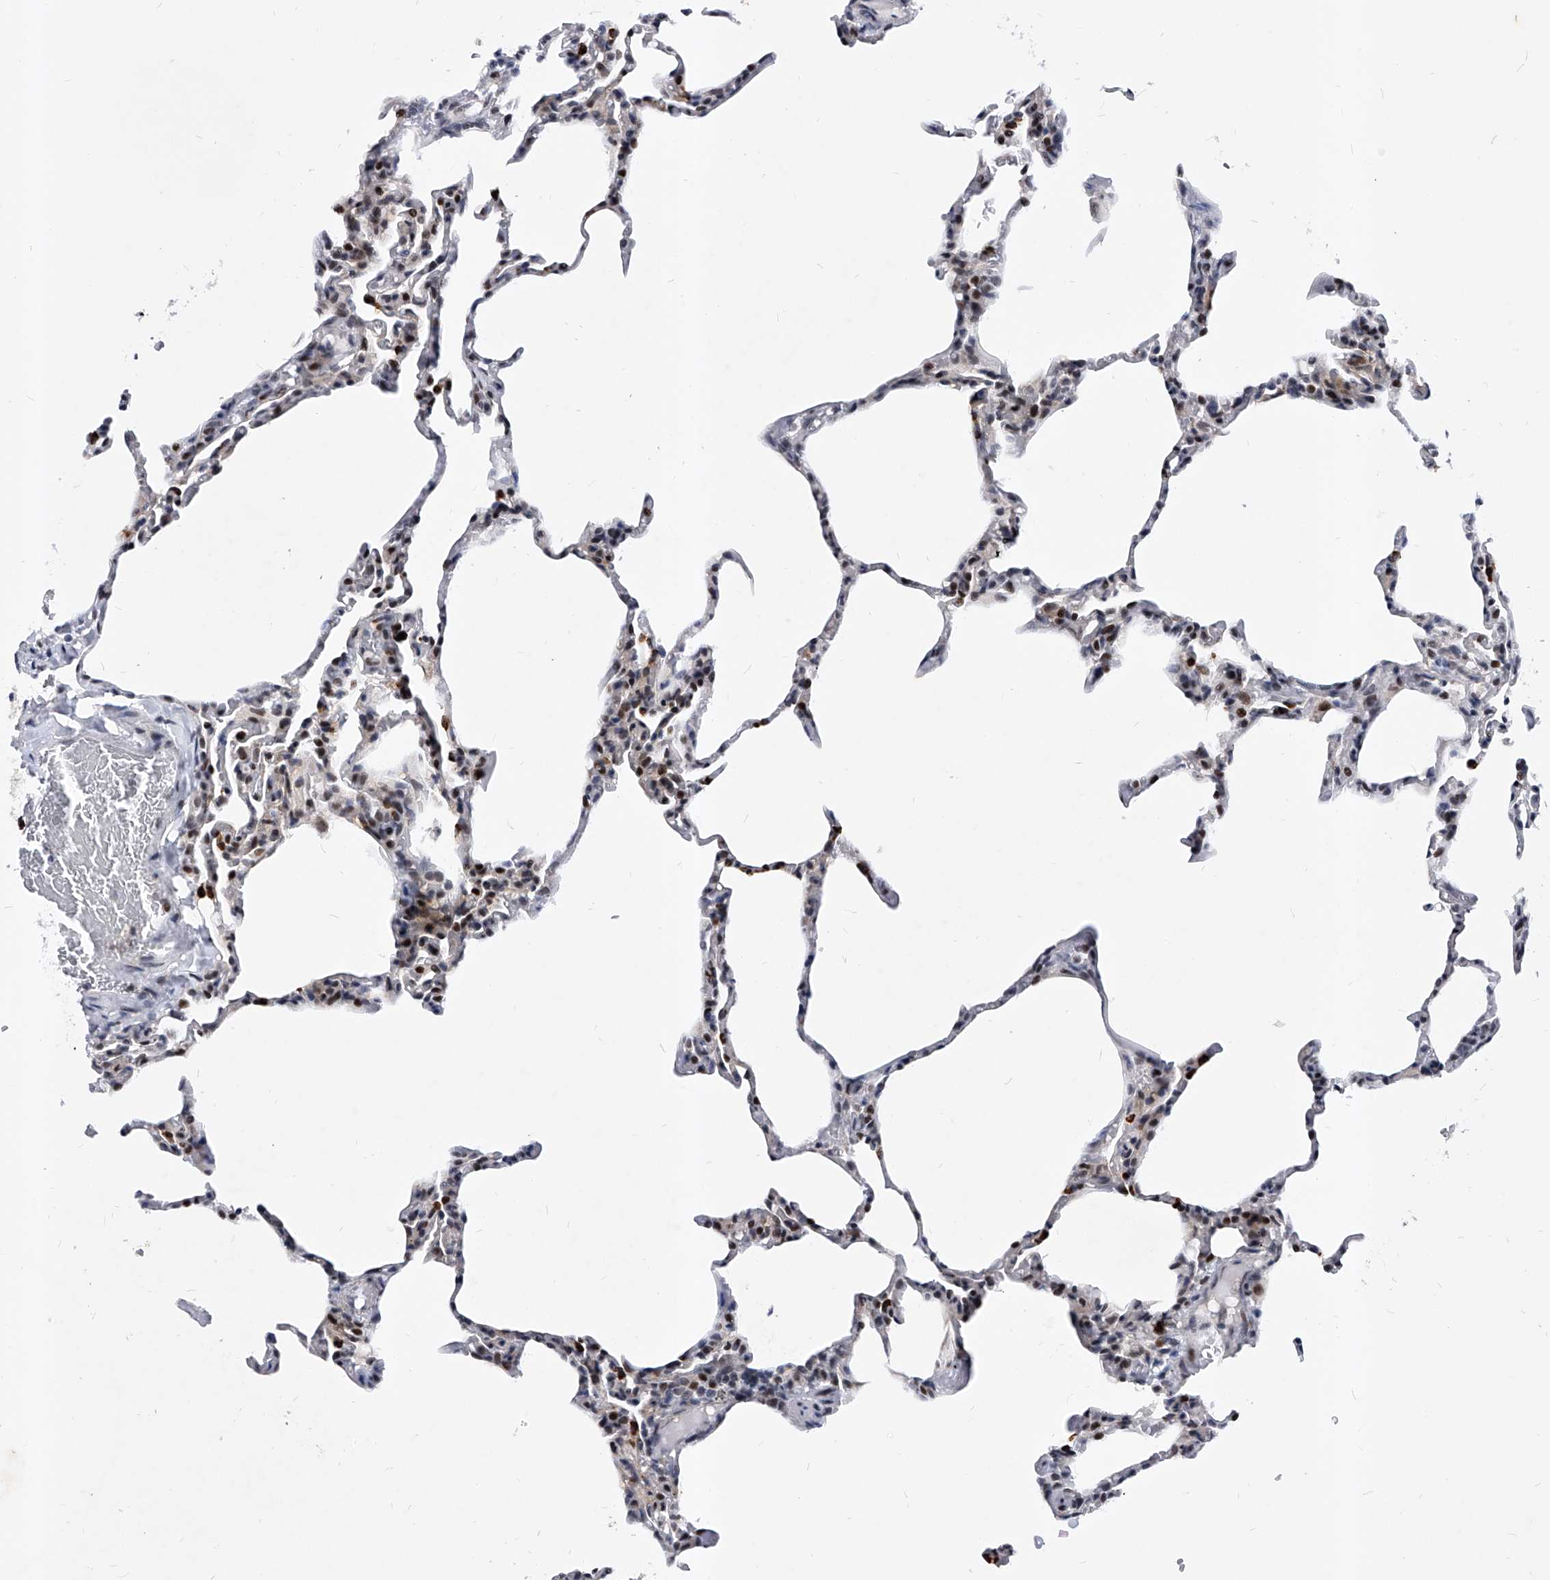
{"staining": {"intensity": "strong", "quantity": "<25%", "location": "nuclear"}, "tissue": "lung", "cell_type": "Alveolar cells", "image_type": "normal", "snomed": [{"axis": "morphology", "description": "Normal tissue, NOS"}, {"axis": "topography", "description": "Lung"}], "caption": "High-power microscopy captured an IHC photomicrograph of normal lung, revealing strong nuclear expression in approximately <25% of alveolar cells. The staining was performed using DAB, with brown indicating positive protein expression. Nuclei are stained blue with hematoxylin.", "gene": "TESK2", "patient": {"sex": "male", "age": 20}}